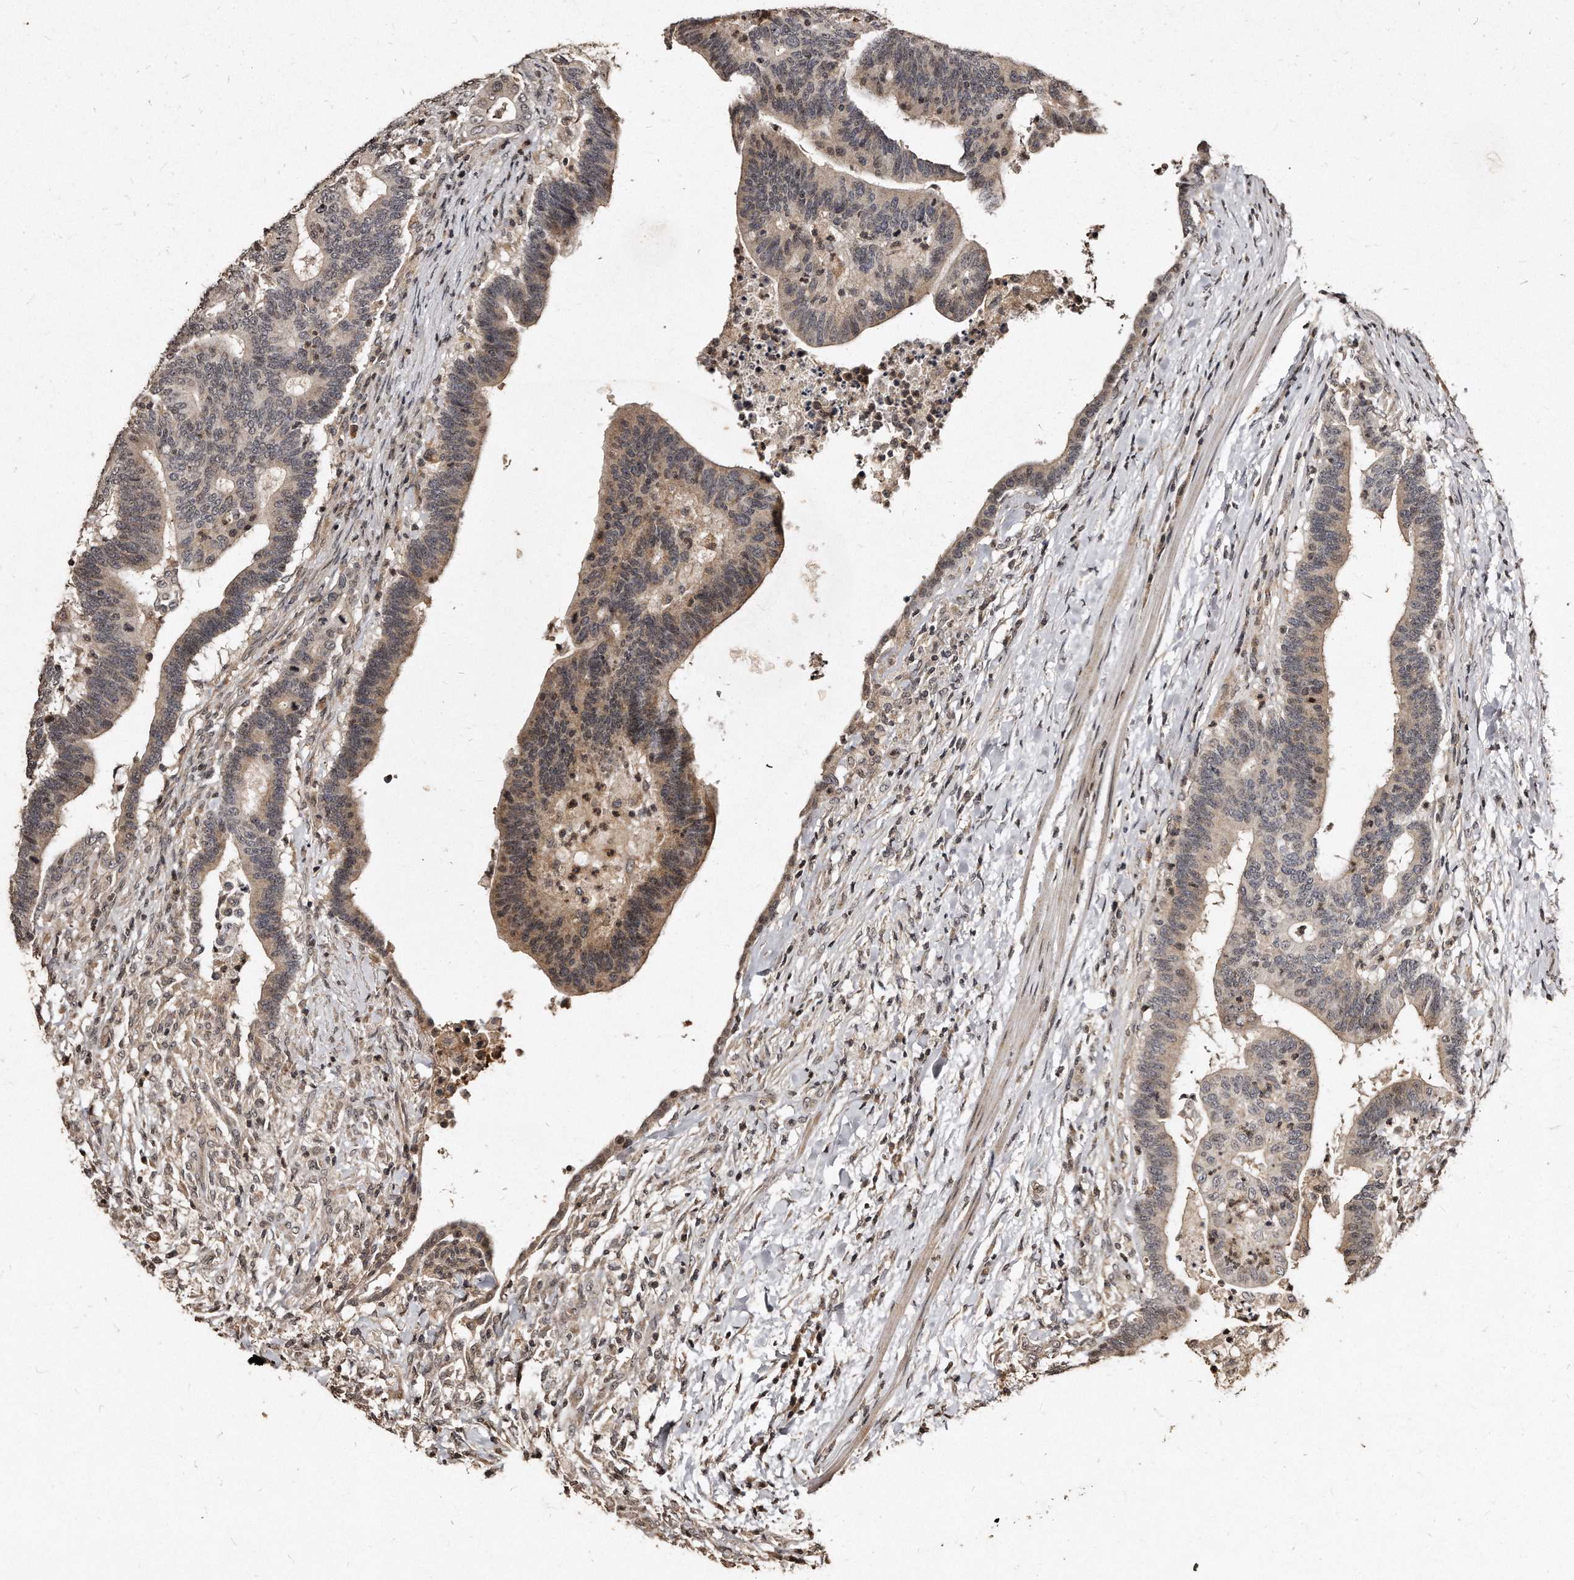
{"staining": {"intensity": "weak", "quantity": "25%-75%", "location": "cytoplasmic/membranous,nuclear"}, "tissue": "colorectal cancer", "cell_type": "Tumor cells", "image_type": "cancer", "snomed": [{"axis": "morphology", "description": "Adenocarcinoma, NOS"}, {"axis": "topography", "description": "Colon"}], "caption": "A brown stain shows weak cytoplasmic/membranous and nuclear expression of a protein in colorectal cancer tumor cells.", "gene": "TSHR", "patient": {"sex": "female", "age": 66}}